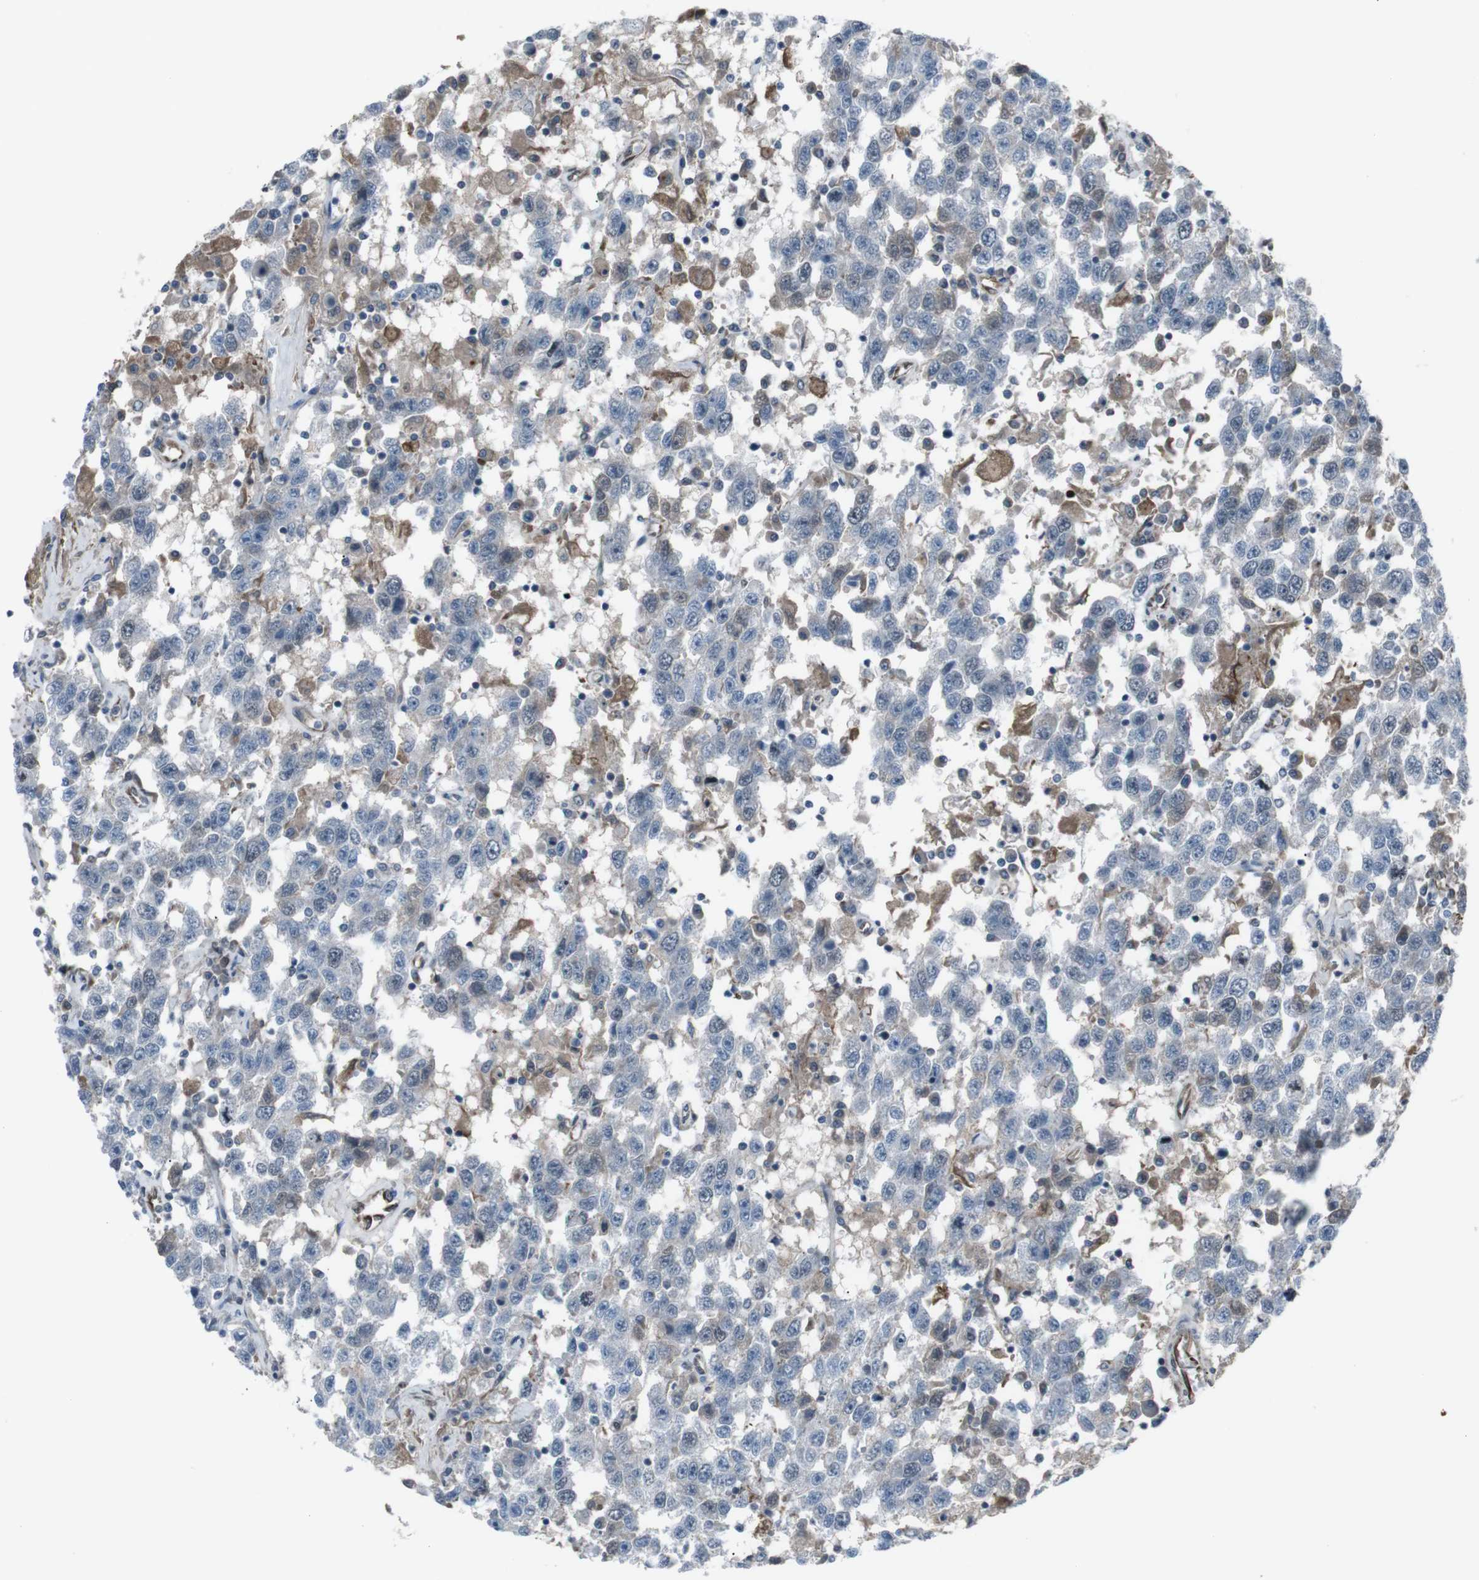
{"staining": {"intensity": "negative", "quantity": "none", "location": "none"}, "tissue": "testis cancer", "cell_type": "Tumor cells", "image_type": "cancer", "snomed": [{"axis": "morphology", "description": "Seminoma, NOS"}, {"axis": "topography", "description": "Testis"}], "caption": "A high-resolution photomicrograph shows immunohistochemistry staining of testis seminoma, which displays no significant positivity in tumor cells. Brightfield microscopy of IHC stained with DAB (3,3'-diaminobenzidine) (brown) and hematoxylin (blue), captured at high magnification.", "gene": "TMEM141", "patient": {"sex": "male", "age": 41}}